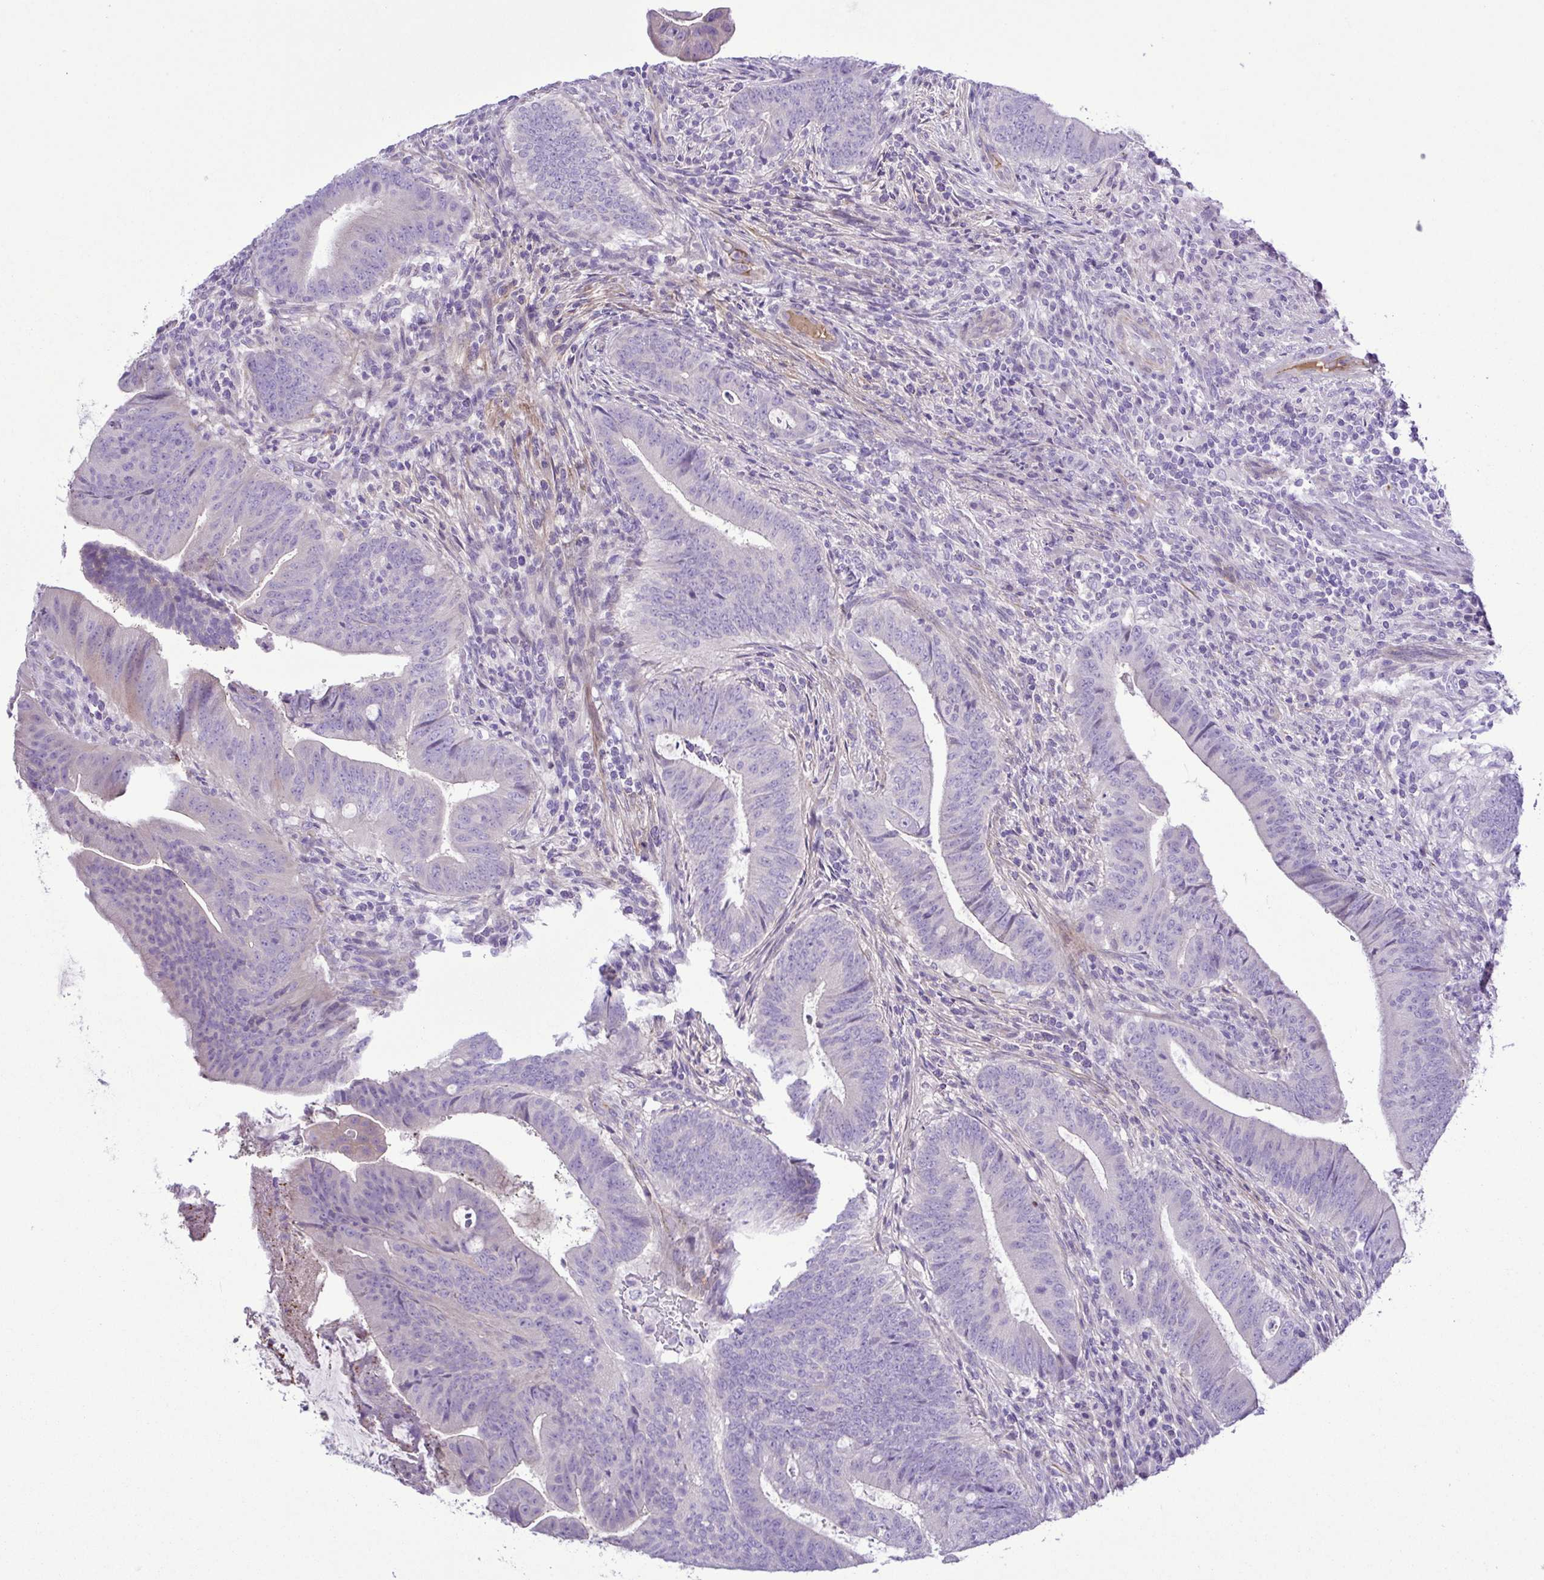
{"staining": {"intensity": "negative", "quantity": "none", "location": "none"}, "tissue": "colorectal cancer", "cell_type": "Tumor cells", "image_type": "cancer", "snomed": [{"axis": "morphology", "description": "Adenocarcinoma, NOS"}, {"axis": "topography", "description": "Colon"}], "caption": "Tumor cells are negative for protein expression in human colorectal adenocarcinoma.", "gene": "GABBR2", "patient": {"sex": "female", "age": 43}}